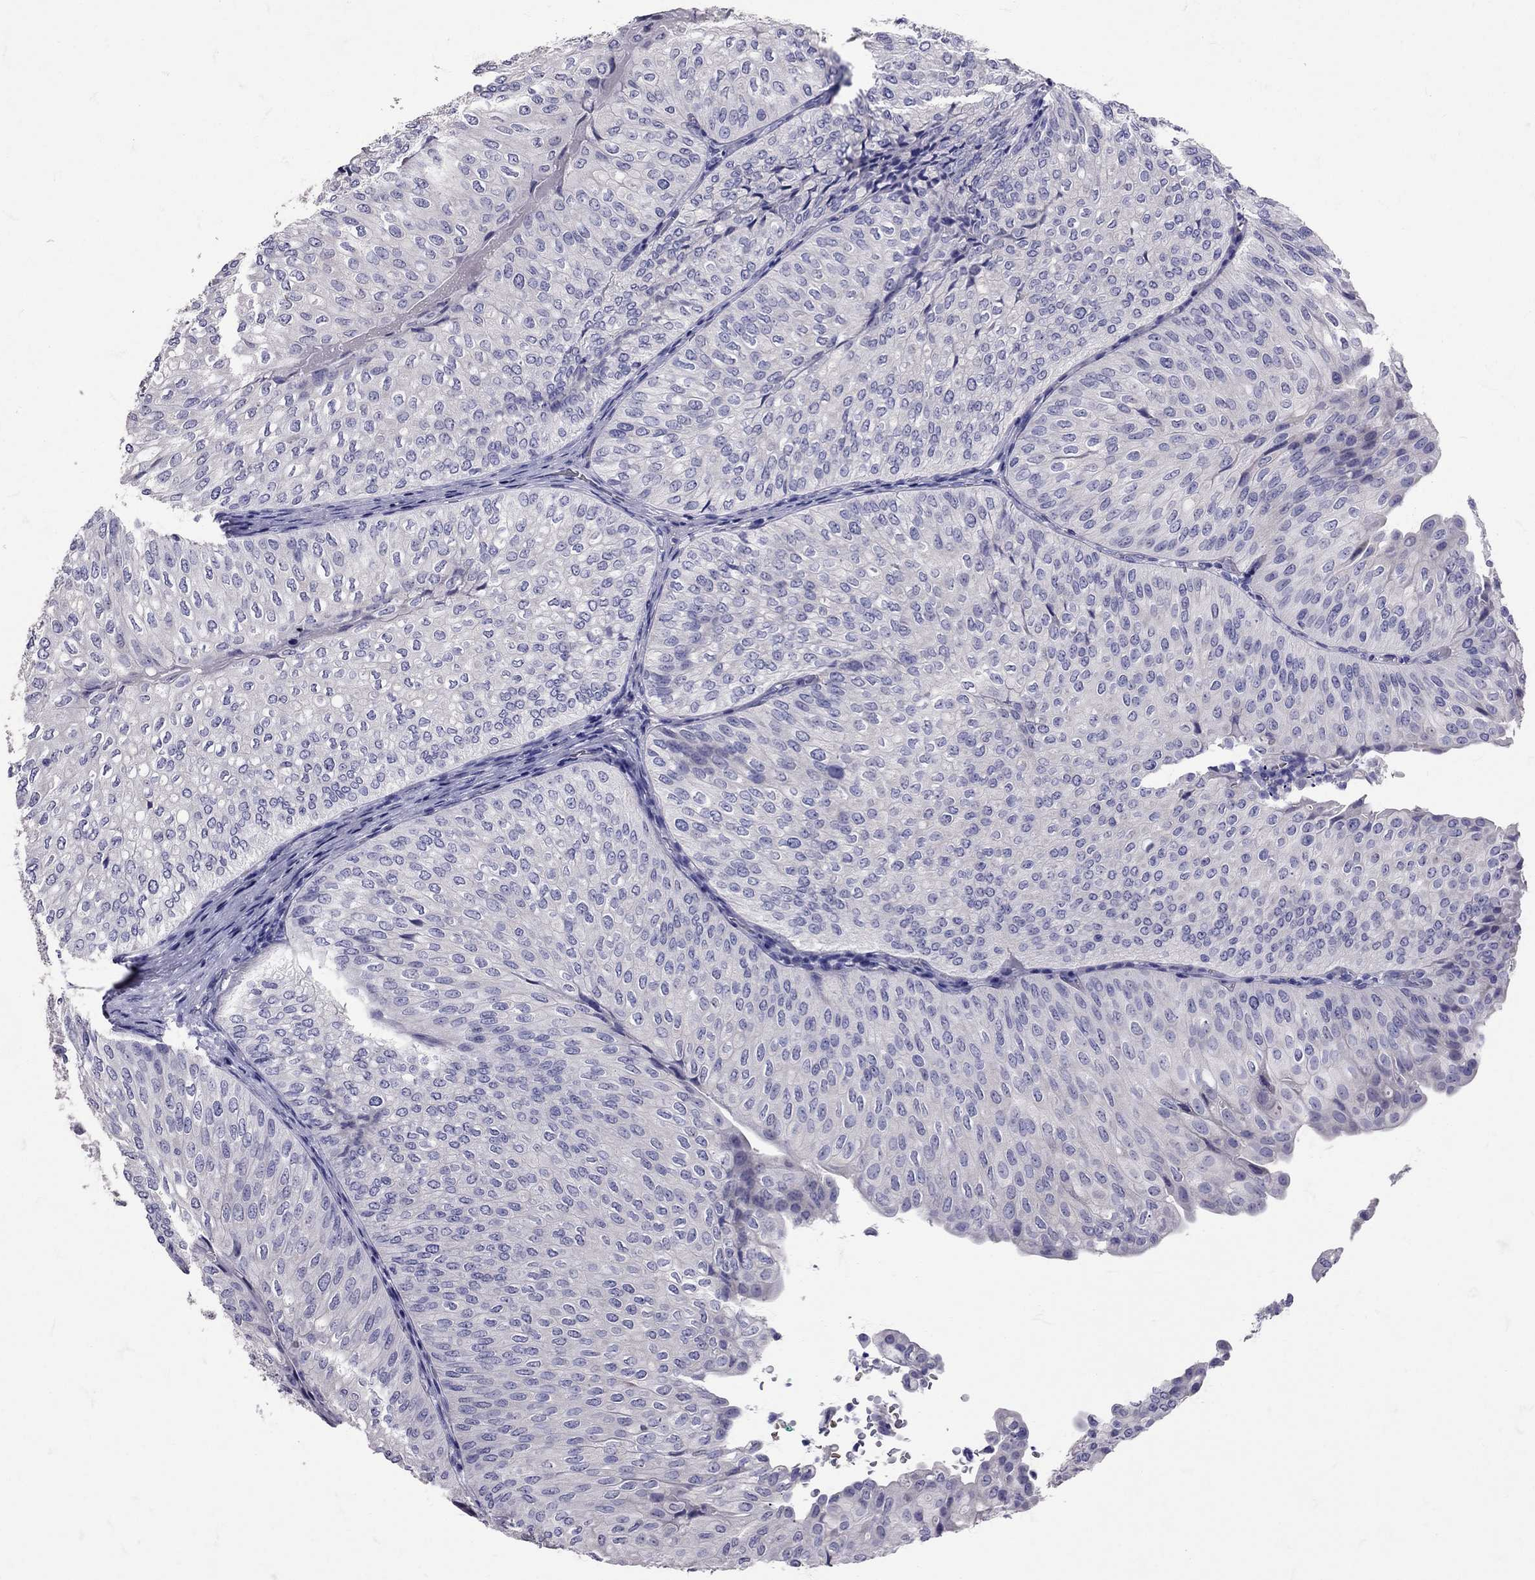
{"staining": {"intensity": "negative", "quantity": "none", "location": "none"}, "tissue": "urothelial cancer", "cell_type": "Tumor cells", "image_type": "cancer", "snomed": [{"axis": "morphology", "description": "Urothelial carcinoma, NOS"}, {"axis": "topography", "description": "Urinary bladder"}], "caption": "IHC histopathology image of neoplastic tissue: human urothelial cancer stained with DAB reveals no significant protein positivity in tumor cells. (DAB (3,3'-diaminobenzidine) immunohistochemistry (IHC), high magnification).", "gene": "TBR1", "patient": {"sex": "male", "age": 62}}